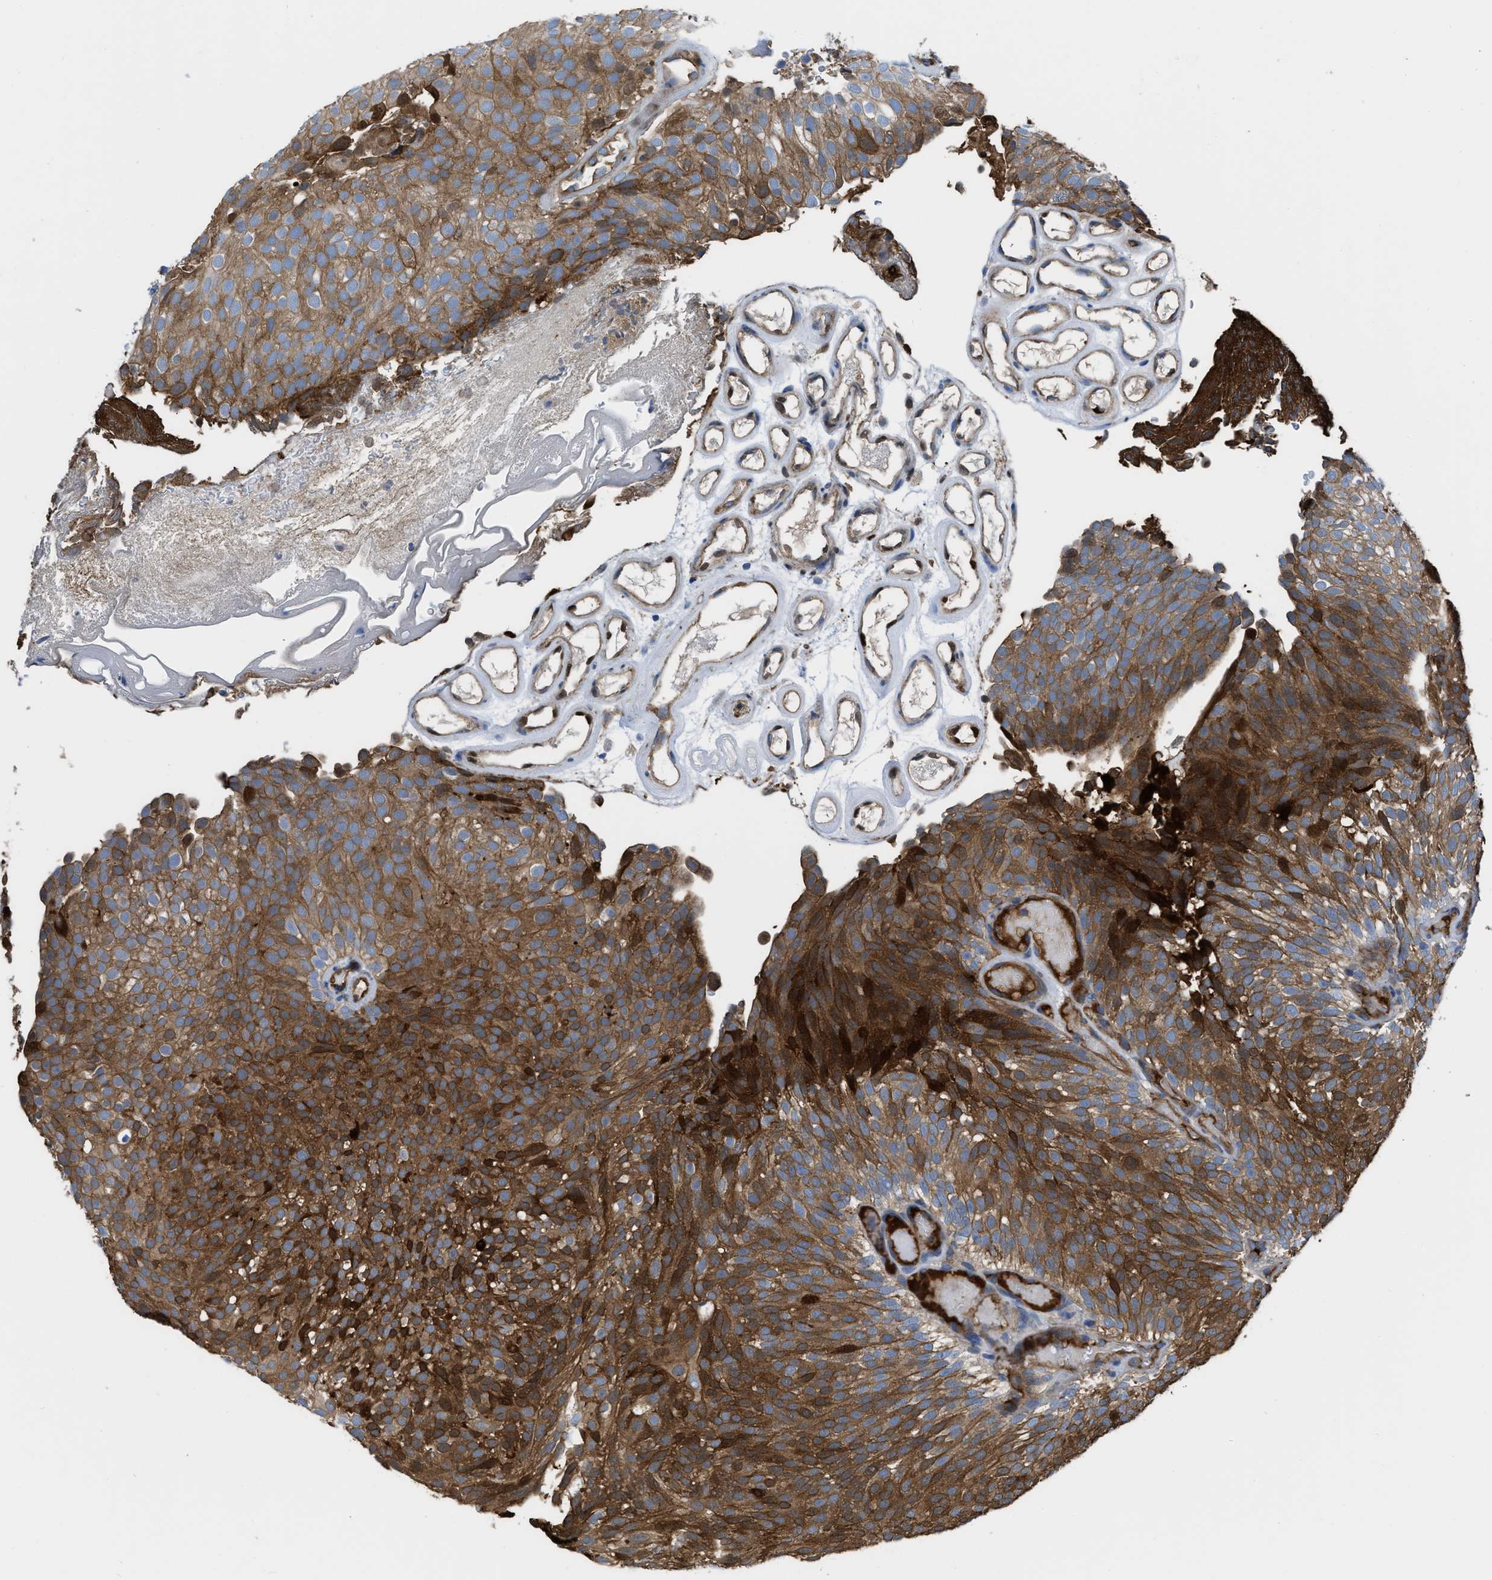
{"staining": {"intensity": "strong", "quantity": ">75%", "location": "cytoplasmic/membranous"}, "tissue": "urothelial cancer", "cell_type": "Tumor cells", "image_type": "cancer", "snomed": [{"axis": "morphology", "description": "Urothelial carcinoma, Low grade"}, {"axis": "topography", "description": "Urinary bladder"}], "caption": "Approximately >75% of tumor cells in urothelial cancer reveal strong cytoplasmic/membranous protein positivity as visualized by brown immunohistochemical staining.", "gene": "TRIOBP", "patient": {"sex": "male", "age": 78}}